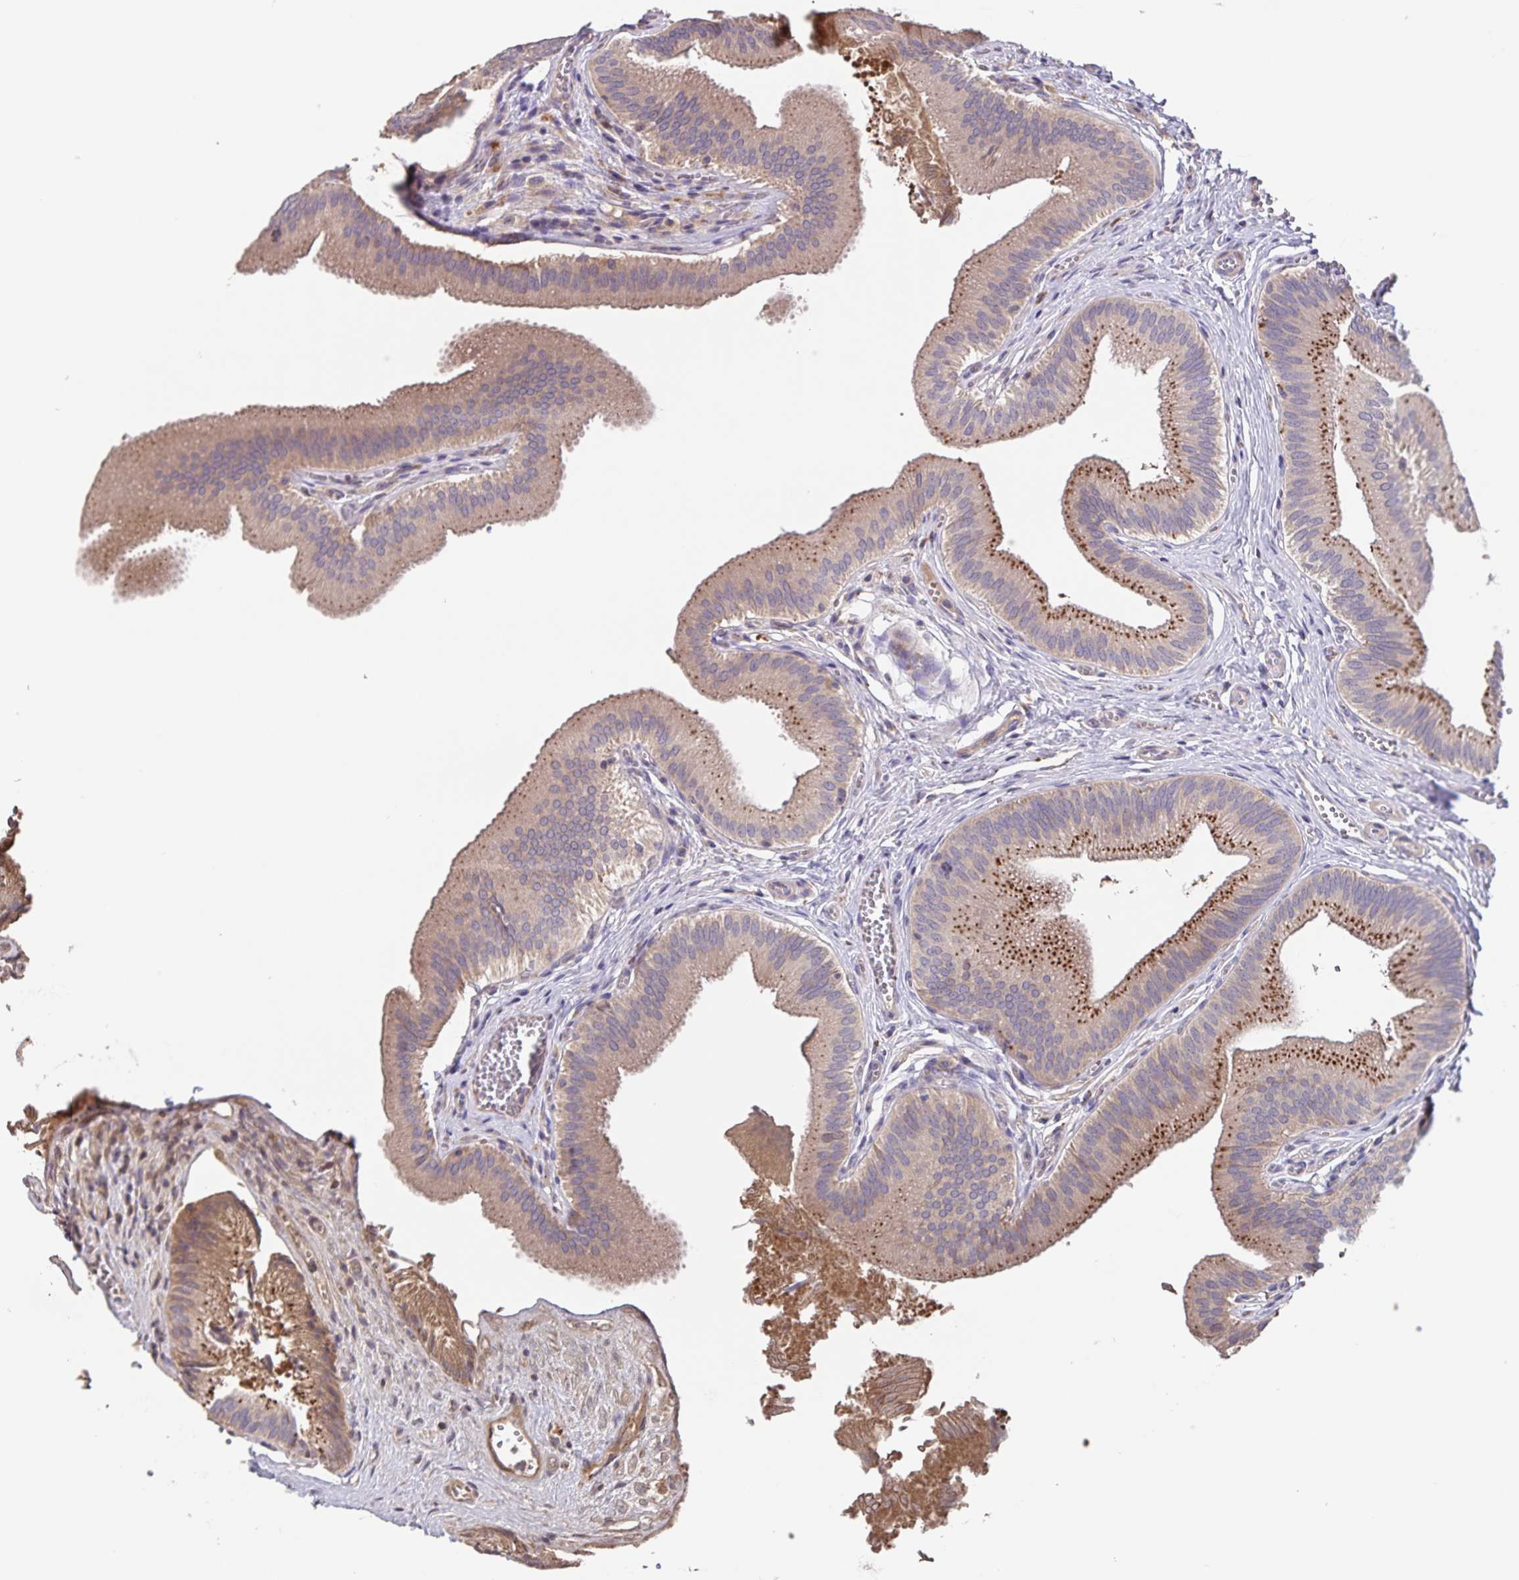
{"staining": {"intensity": "moderate", "quantity": "25%-75%", "location": "cytoplasmic/membranous"}, "tissue": "gallbladder", "cell_type": "Glandular cells", "image_type": "normal", "snomed": [{"axis": "morphology", "description": "Normal tissue, NOS"}, {"axis": "topography", "description": "Gallbladder"}], "caption": "Immunohistochemistry of normal gallbladder shows medium levels of moderate cytoplasmic/membranous positivity in about 25%-75% of glandular cells. Nuclei are stained in blue.", "gene": "FBXL16", "patient": {"sex": "male", "age": 17}}